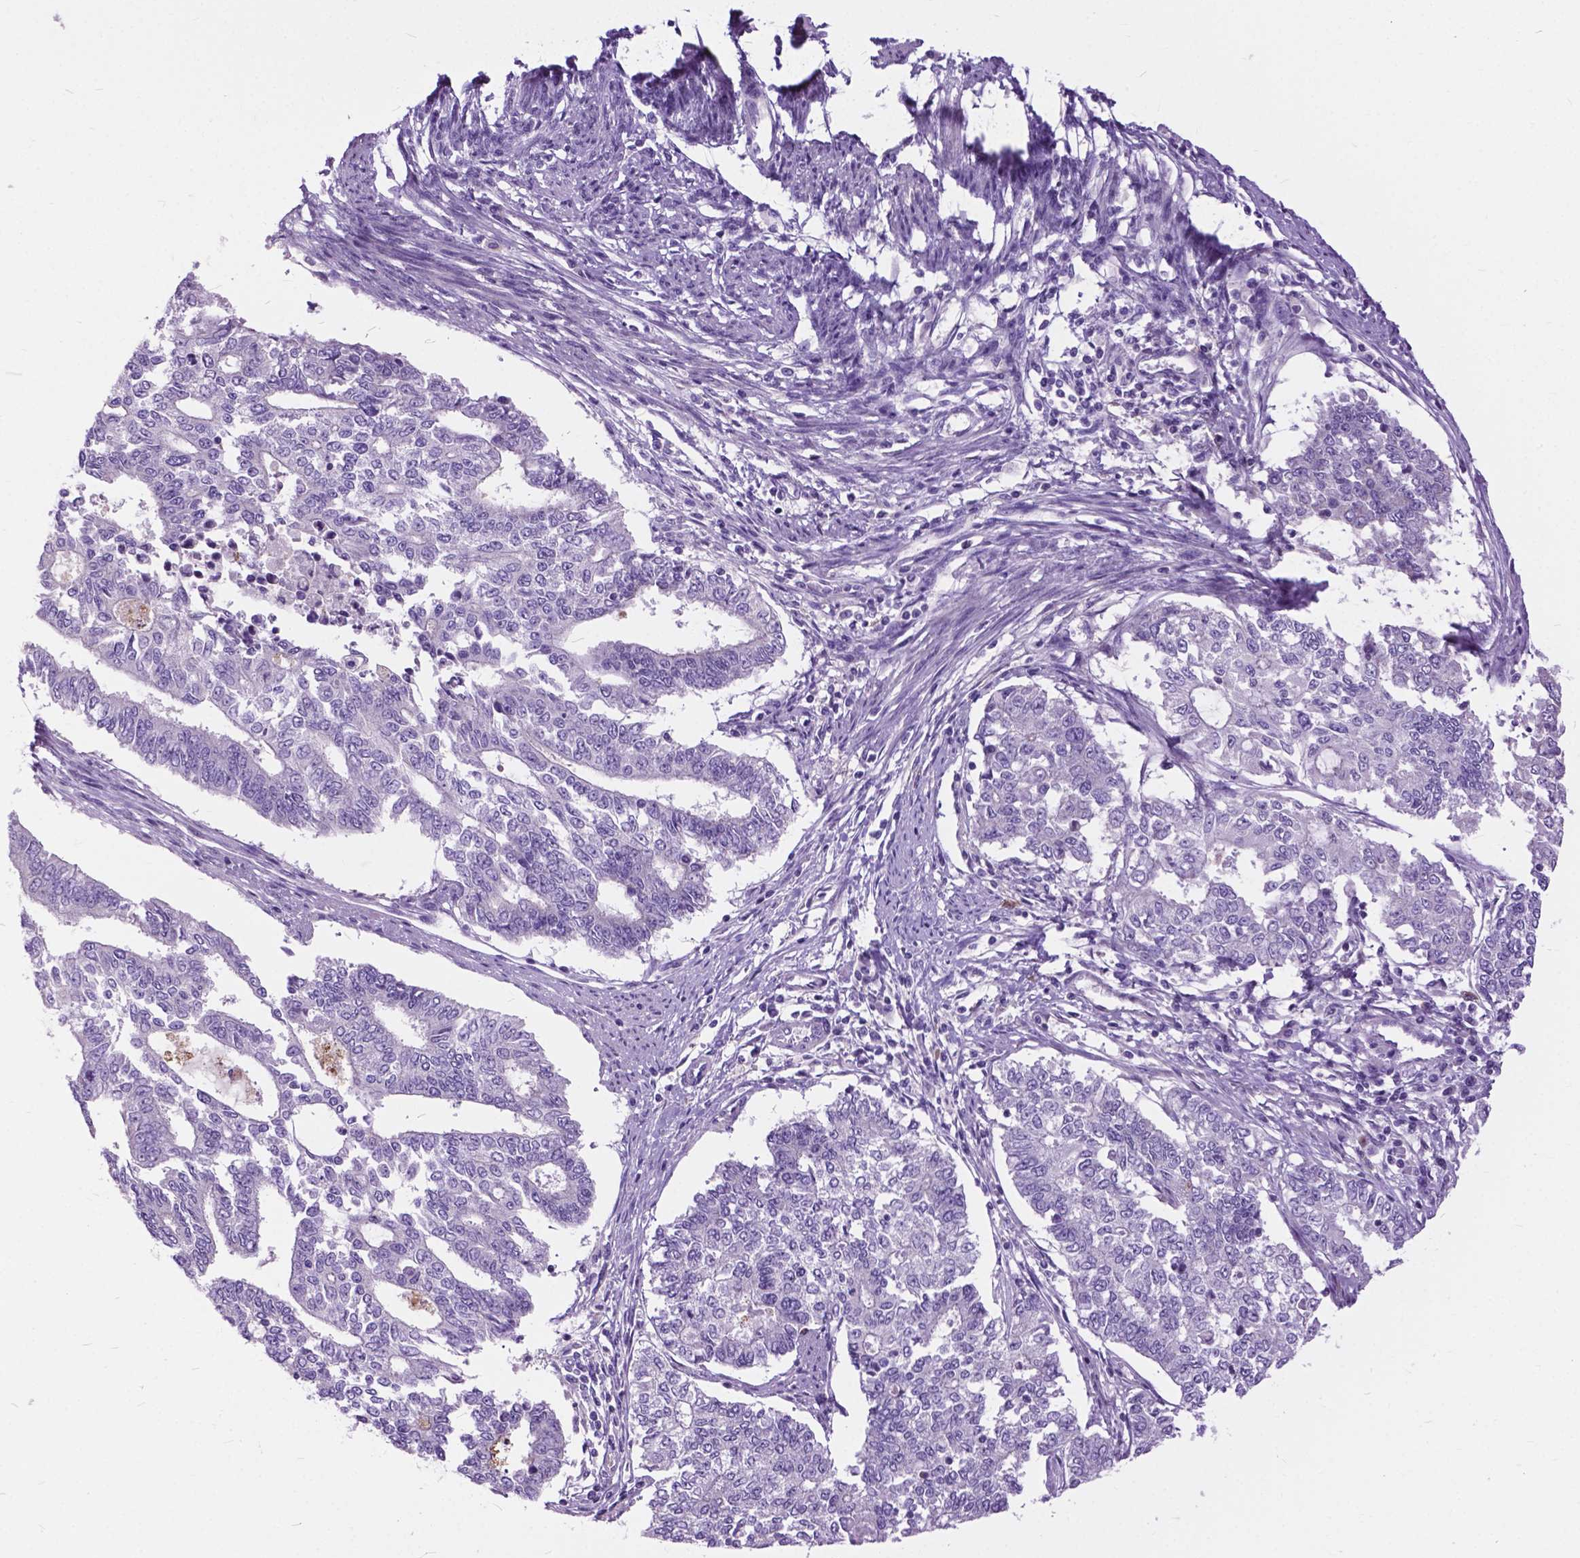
{"staining": {"intensity": "negative", "quantity": "none", "location": "none"}, "tissue": "endometrial cancer", "cell_type": "Tumor cells", "image_type": "cancer", "snomed": [{"axis": "morphology", "description": "Adenocarcinoma, NOS"}, {"axis": "topography", "description": "Uterus"}], "caption": "This is a image of IHC staining of endometrial adenocarcinoma, which shows no staining in tumor cells.", "gene": "PRR35", "patient": {"sex": "female", "age": 59}}